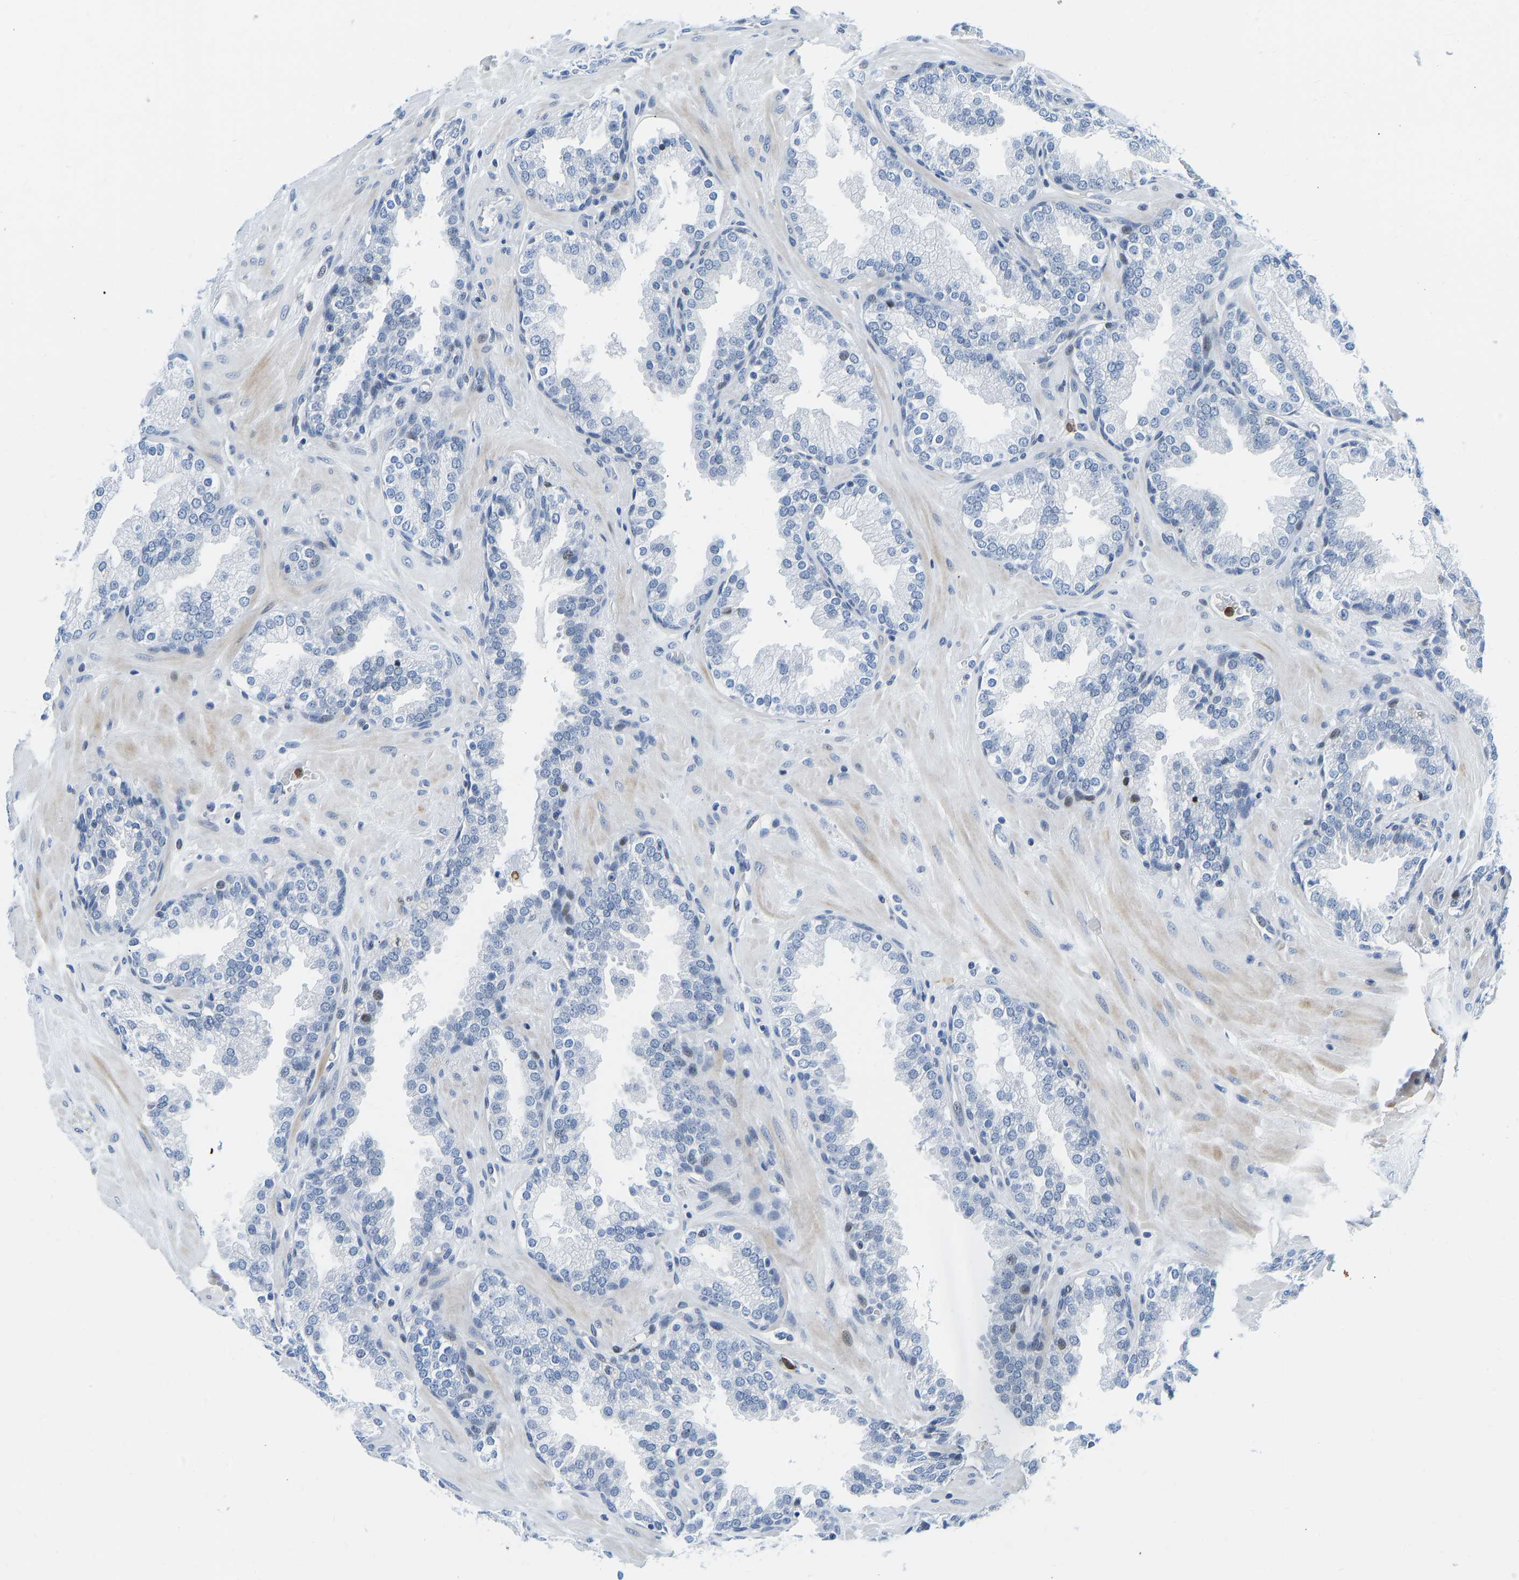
{"staining": {"intensity": "weak", "quantity": "<25%", "location": "nuclear"}, "tissue": "prostate", "cell_type": "Glandular cells", "image_type": "normal", "snomed": [{"axis": "morphology", "description": "Normal tissue, NOS"}, {"axis": "topography", "description": "Prostate"}], "caption": "DAB (3,3'-diaminobenzidine) immunohistochemical staining of benign human prostate displays no significant expression in glandular cells. Nuclei are stained in blue.", "gene": "HDAC5", "patient": {"sex": "male", "age": 51}}